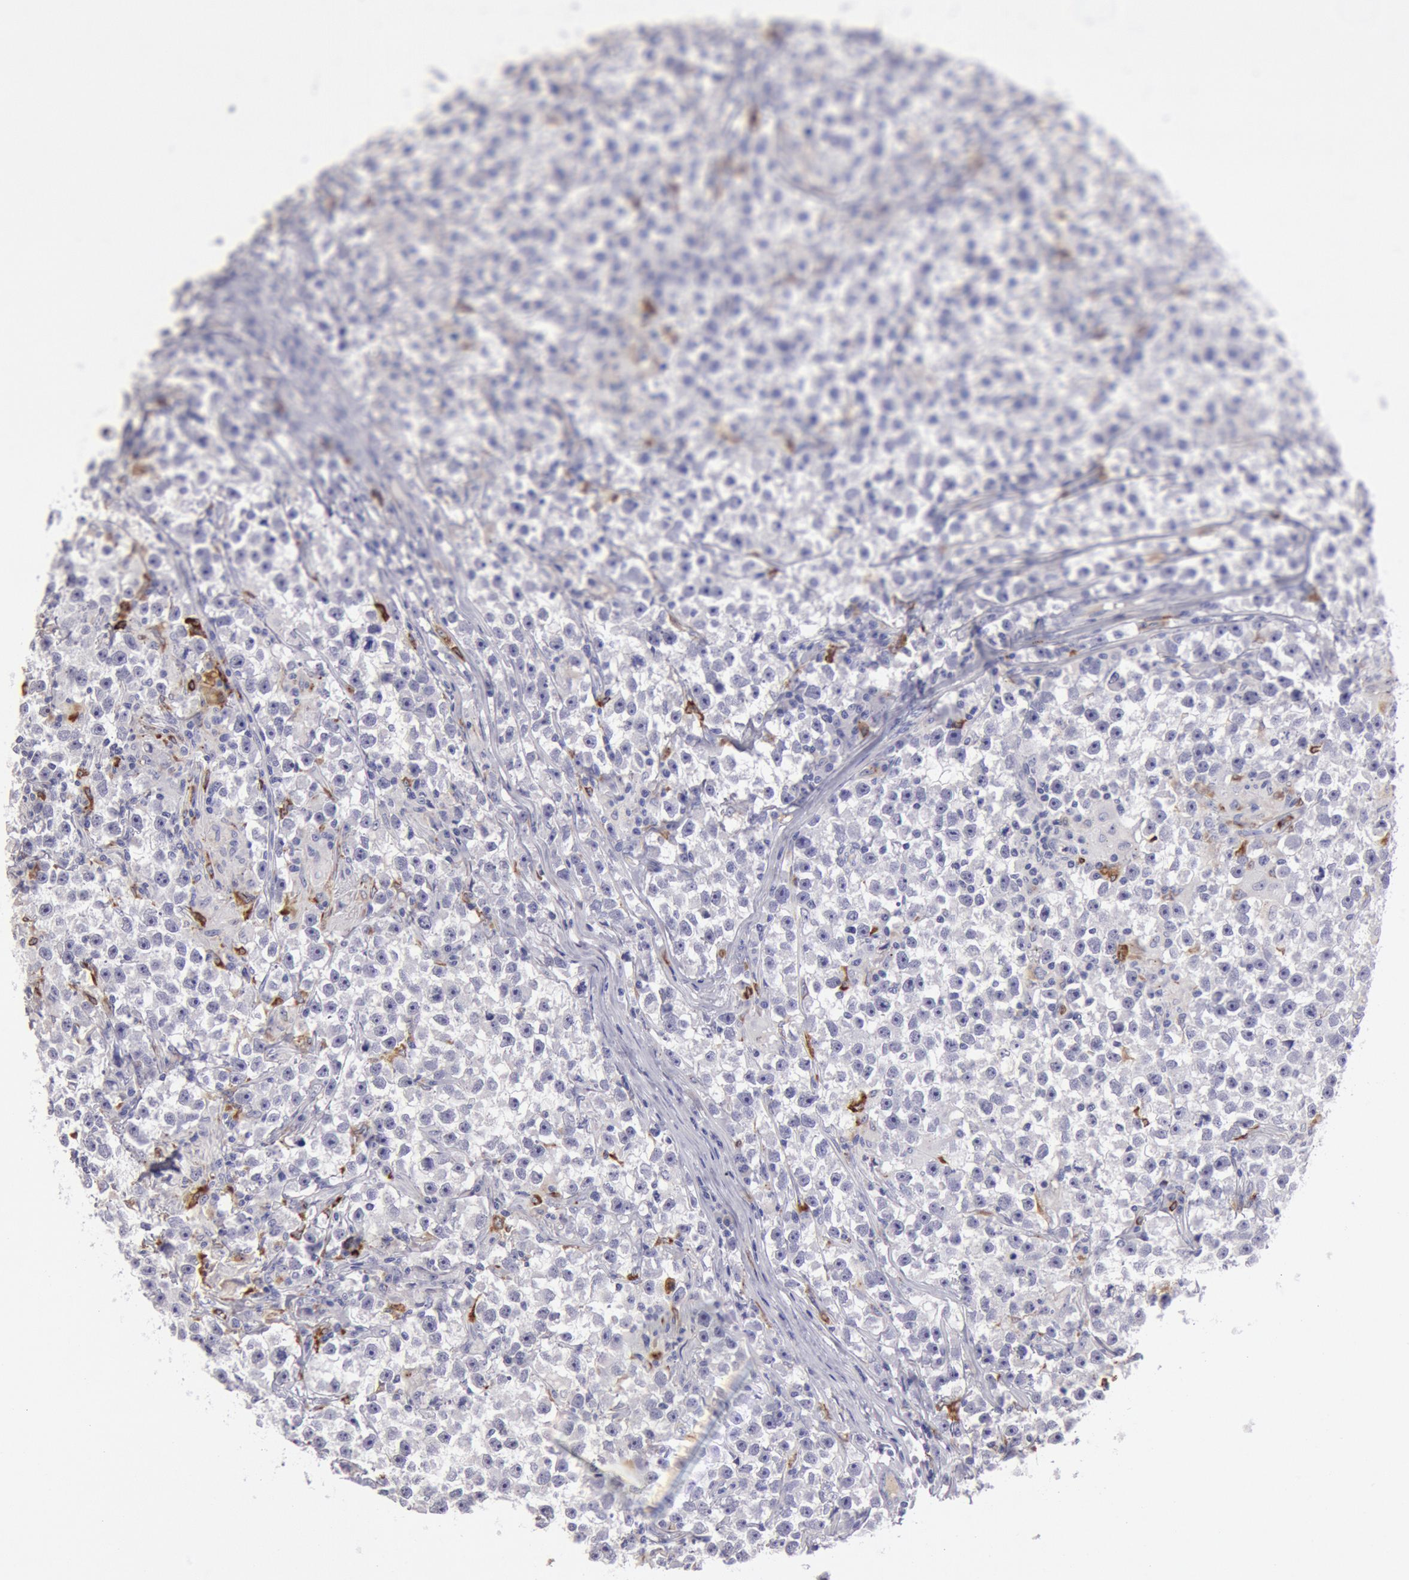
{"staining": {"intensity": "negative", "quantity": "none", "location": "none"}, "tissue": "testis cancer", "cell_type": "Tumor cells", "image_type": "cancer", "snomed": [{"axis": "morphology", "description": "Seminoma, NOS"}, {"axis": "topography", "description": "Testis"}], "caption": "Tumor cells show no significant protein expression in testis cancer.", "gene": "FCN1", "patient": {"sex": "male", "age": 33}}